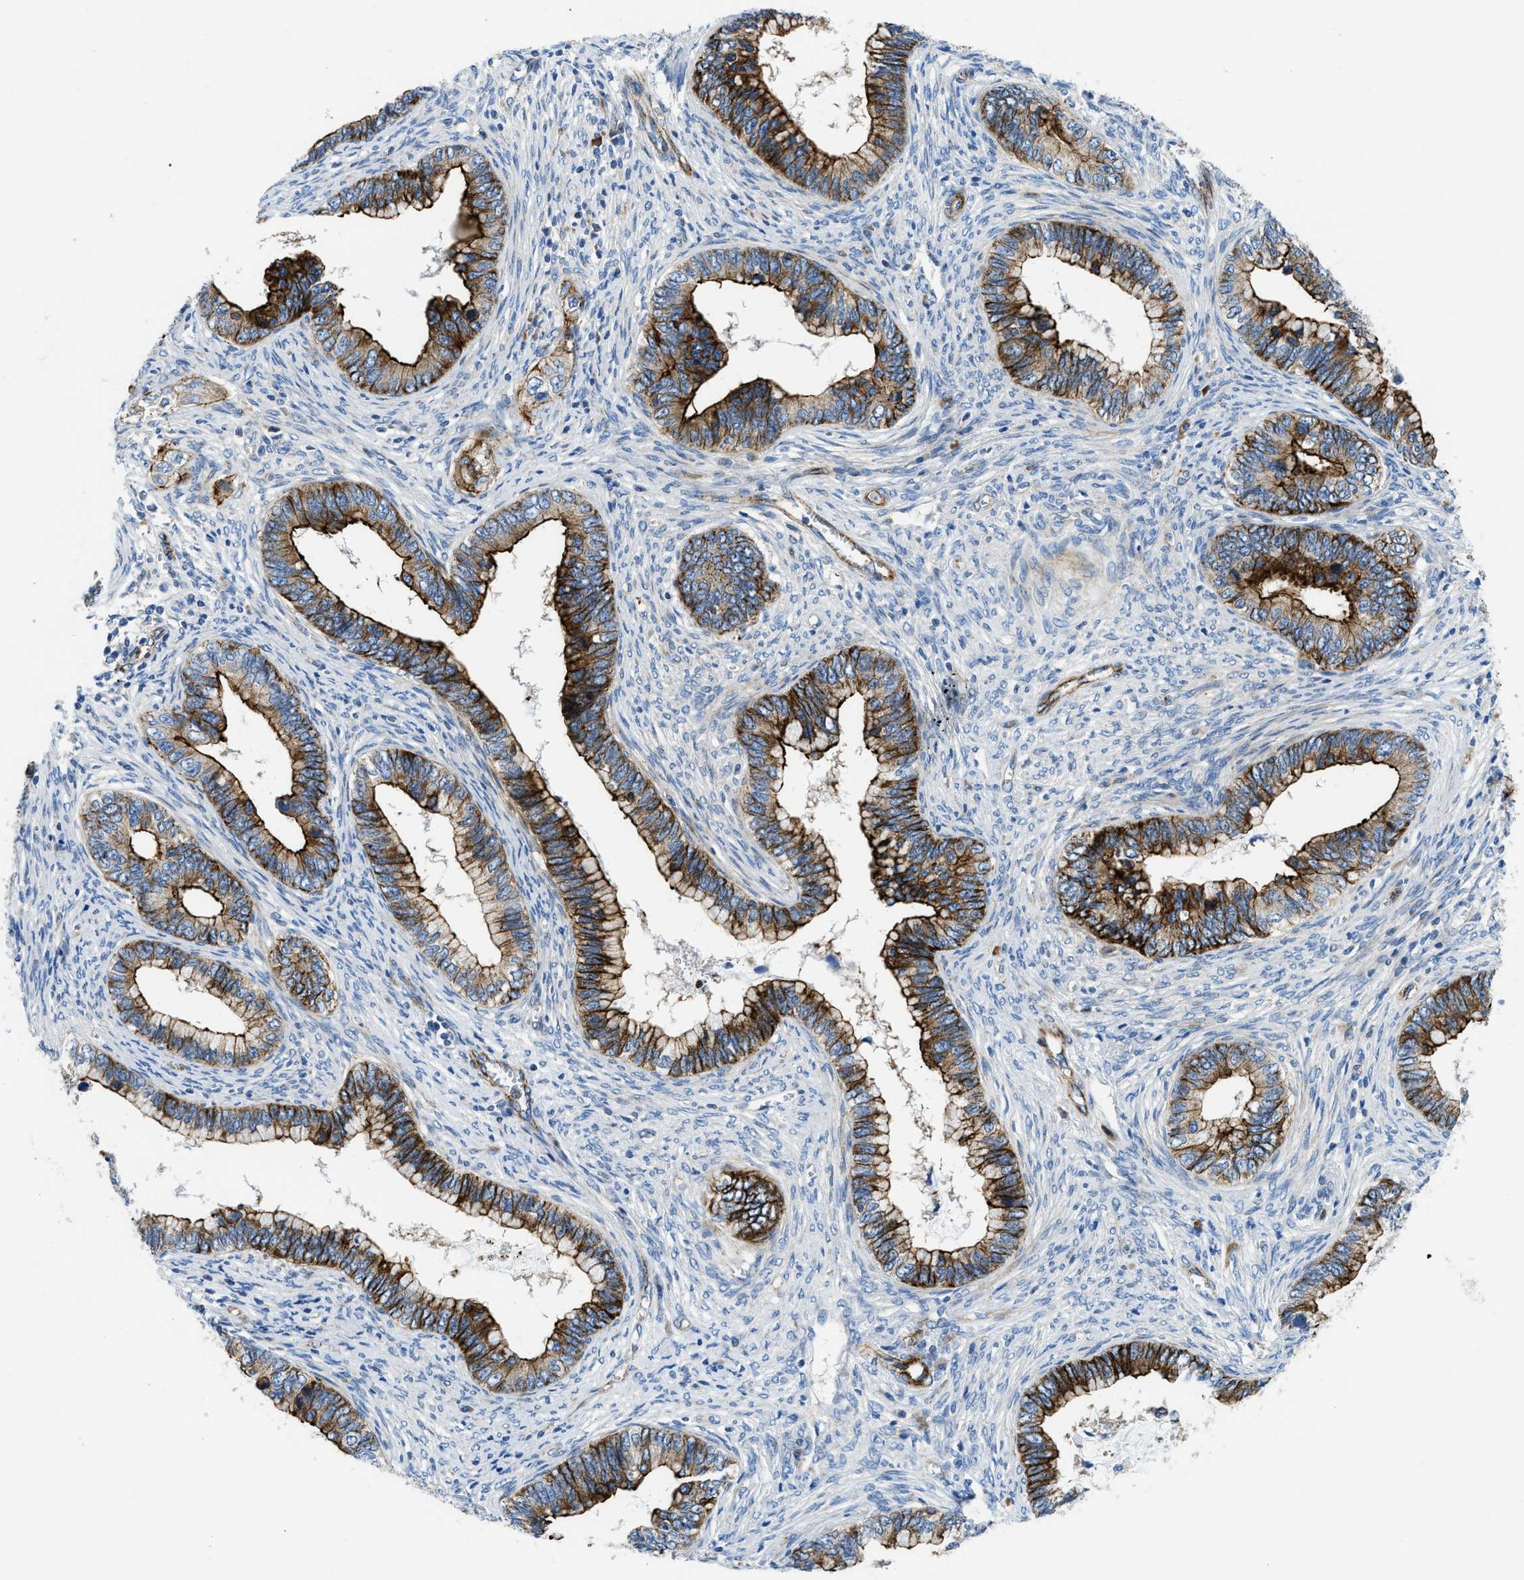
{"staining": {"intensity": "strong", "quantity": ">75%", "location": "cytoplasmic/membranous"}, "tissue": "cervical cancer", "cell_type": "Tumor cells", "image_type": "cancer", "snomed": [{"axis": "morphology", "description": "Adenocarcinoma, NOS"}, {"axis": "topography", "description": "Cervix"}], "caption": "A histopathology image of cervical cancer stained for a protein displays strong cytoplasmic/membranous brown staining in tumor cells. Ihc stains the protein of interest in brown and the nuclei are stained blue.", "gene": "CUTA", "patient": {"sex": "female", "age": 44}}